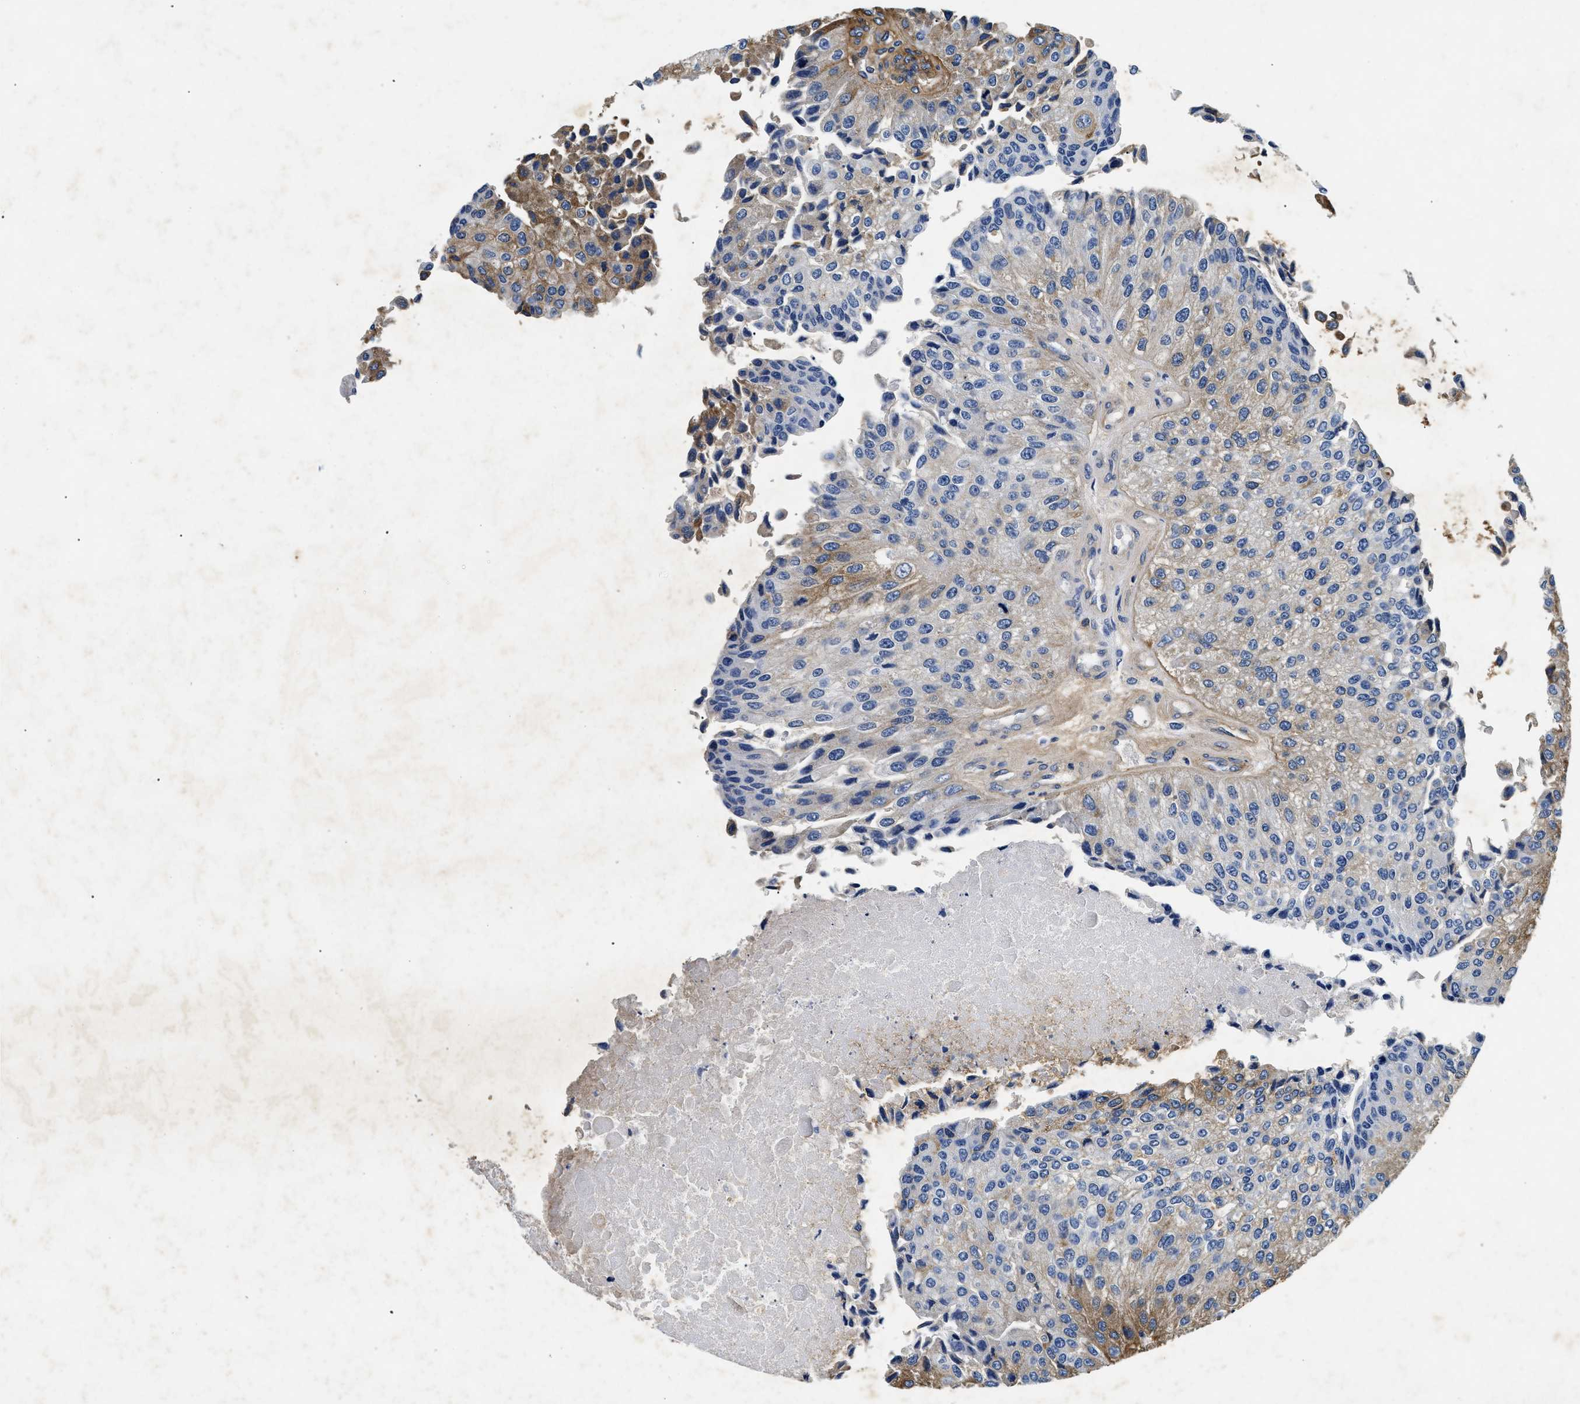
{"staining": {"intensity": "strong", "quantity": "<25%", "location": "cytoplasmic/membranous"}, "tissue": "urothelial cancer", "cell_type": "Tumor cells", "image_type": "cancer", "snomed": [{"axis": "morphology", "description": "Urothelial carcinoma, High grade"}, {"axis": "topography", "description": "Kidney"}, {"axis": "topography", "description": "Urinary bladder"}], "caption": "Strong cytoplasmic/membranous expression is seen in approximately <25% of tumor cells in urothelial cancer.", "gene": "LAMA3", "patient": {"sex": "male", "age": 77}}